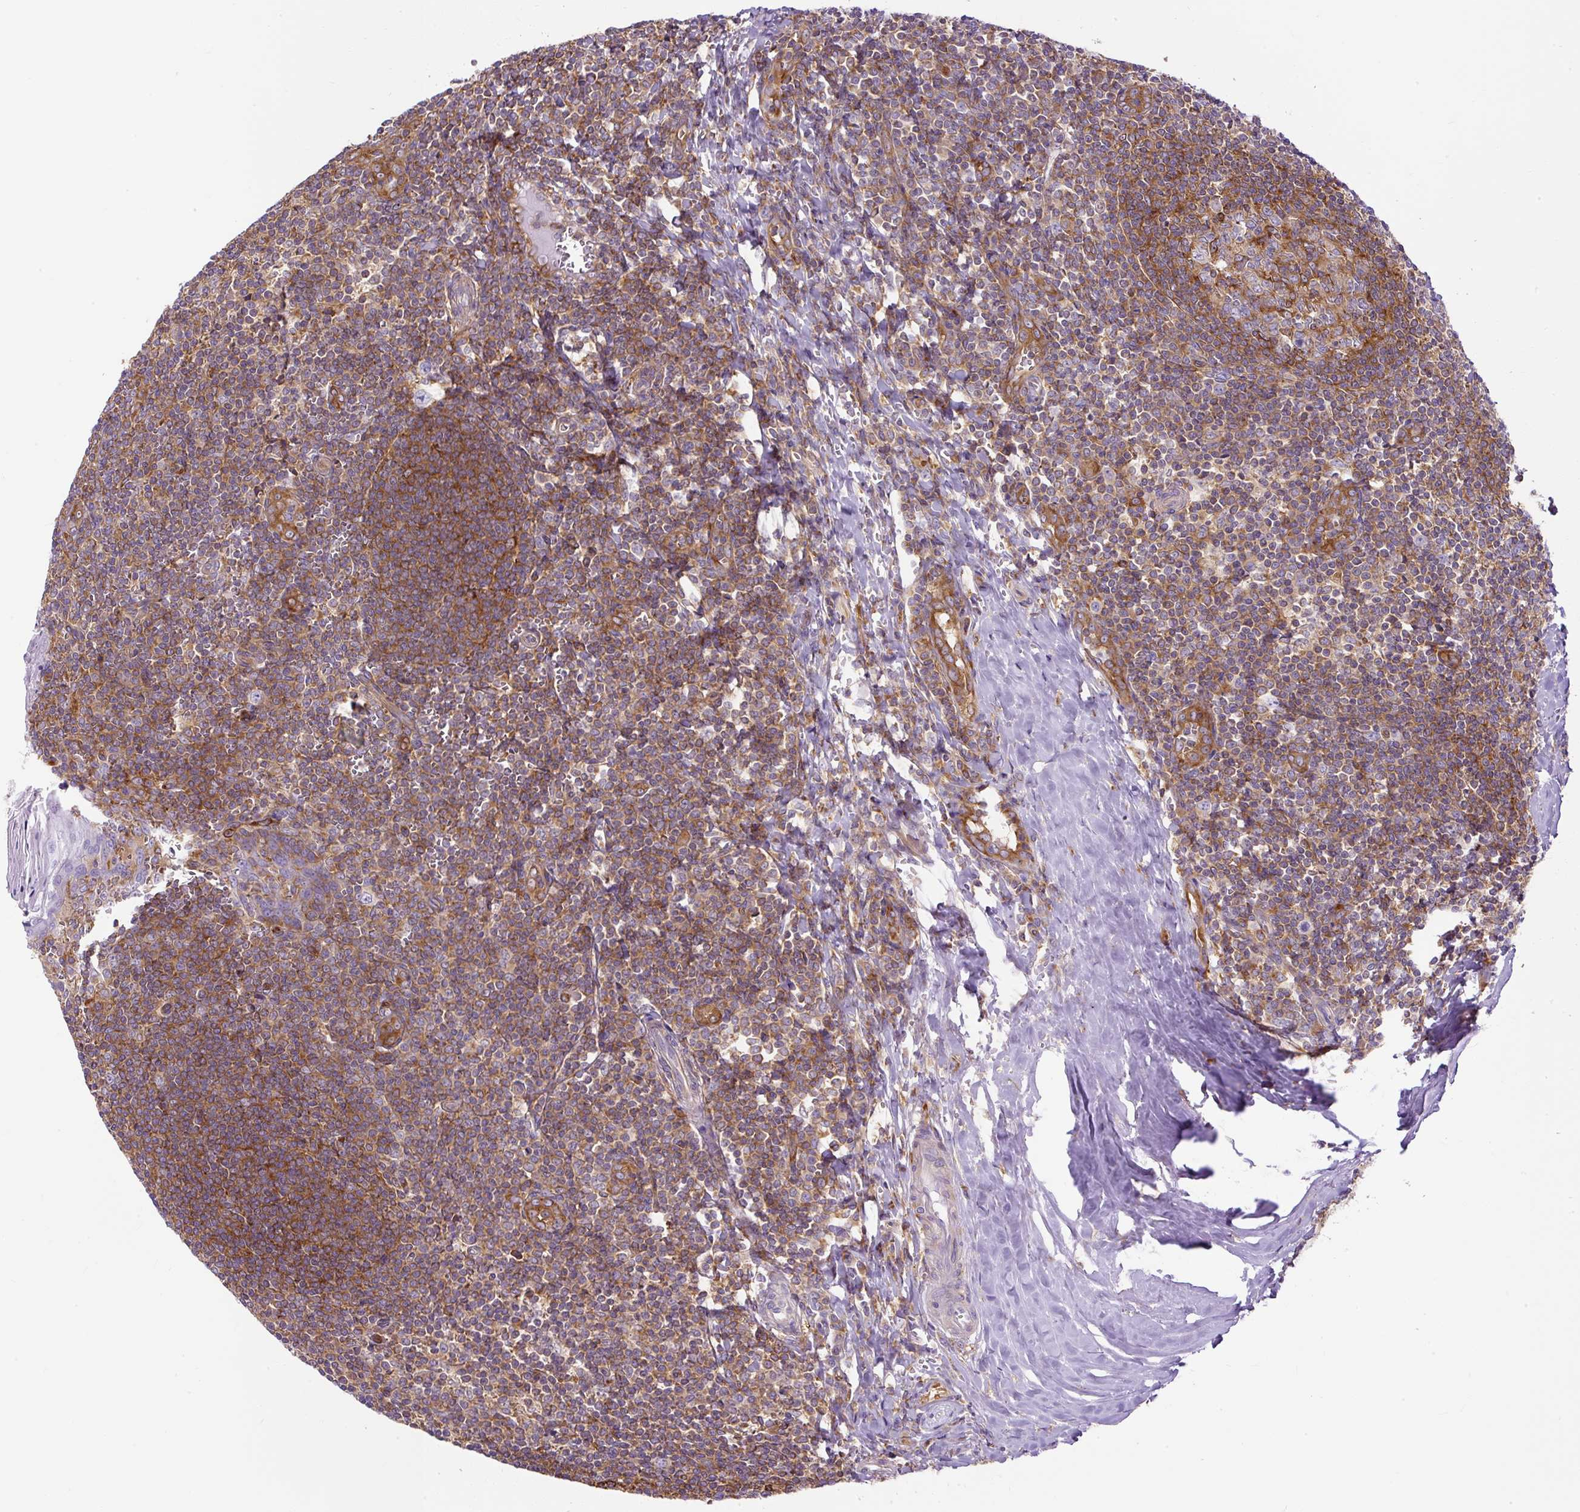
{"staining": {"intensity": "moderate", "quantity": "<25%", "location": "cytoplasmic/membranous"}, "tissue": "tonsil", "cell_type": "Germinal center cells", "image_type": "normal", "snomed": [{"axis": "morphology", "description": "Normal tissue, NOS"}, {"axis": "topography", "description": "Tonsil"}], "caption": "Immunohistochemistry (IHC) photomicrograph of benign tonsil: human tonsil stained using IHC displays low levels of moderate protein expression localized specifically in the cytoplasmic/membranous of germinal center cells, appearing as a cytoplasmic/membranous brown color.", "gene": "MAP1S", "patient": {"sex": "male", "age": 27}}